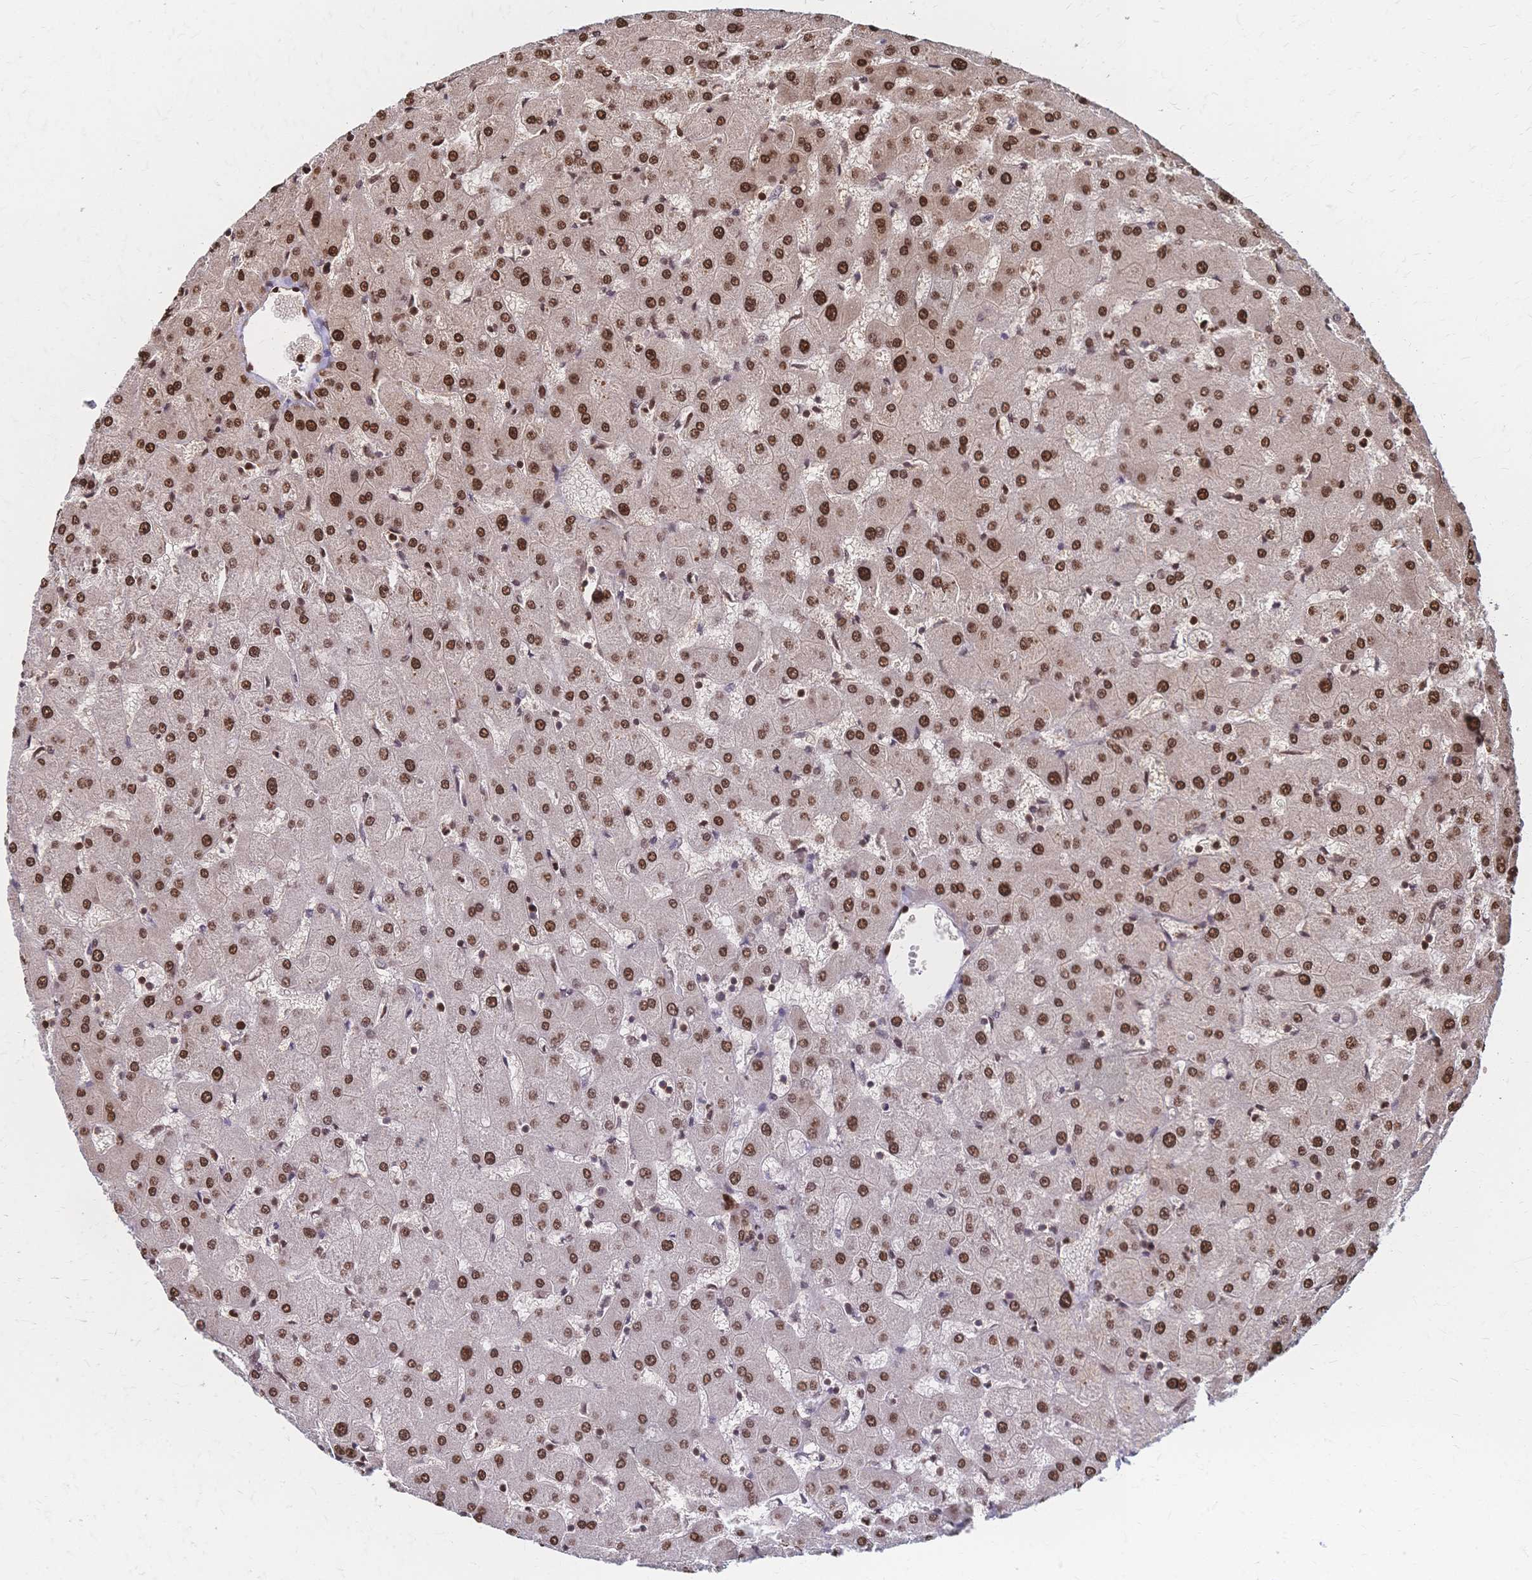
{"staining": {"intensity": "moderate", "quantity": ">75%", "location": "nuclear"}, "tissue": "liver", "cell_type": "Cholangiocytes", "image_type": "normal", "snomed": [{"axis": "morphology", "description": "Normal tissue, NOS"}, {"axis": "topography", "description": "Liver"}], "caption": "Benign liver reveals moderate nuclear expression in about >75% of cholangiocytes (Brightfield microscopy of DAB IHC at high magnification)..", "gene": "HDGF", "patient": {"sex": "female", "age": 63}}